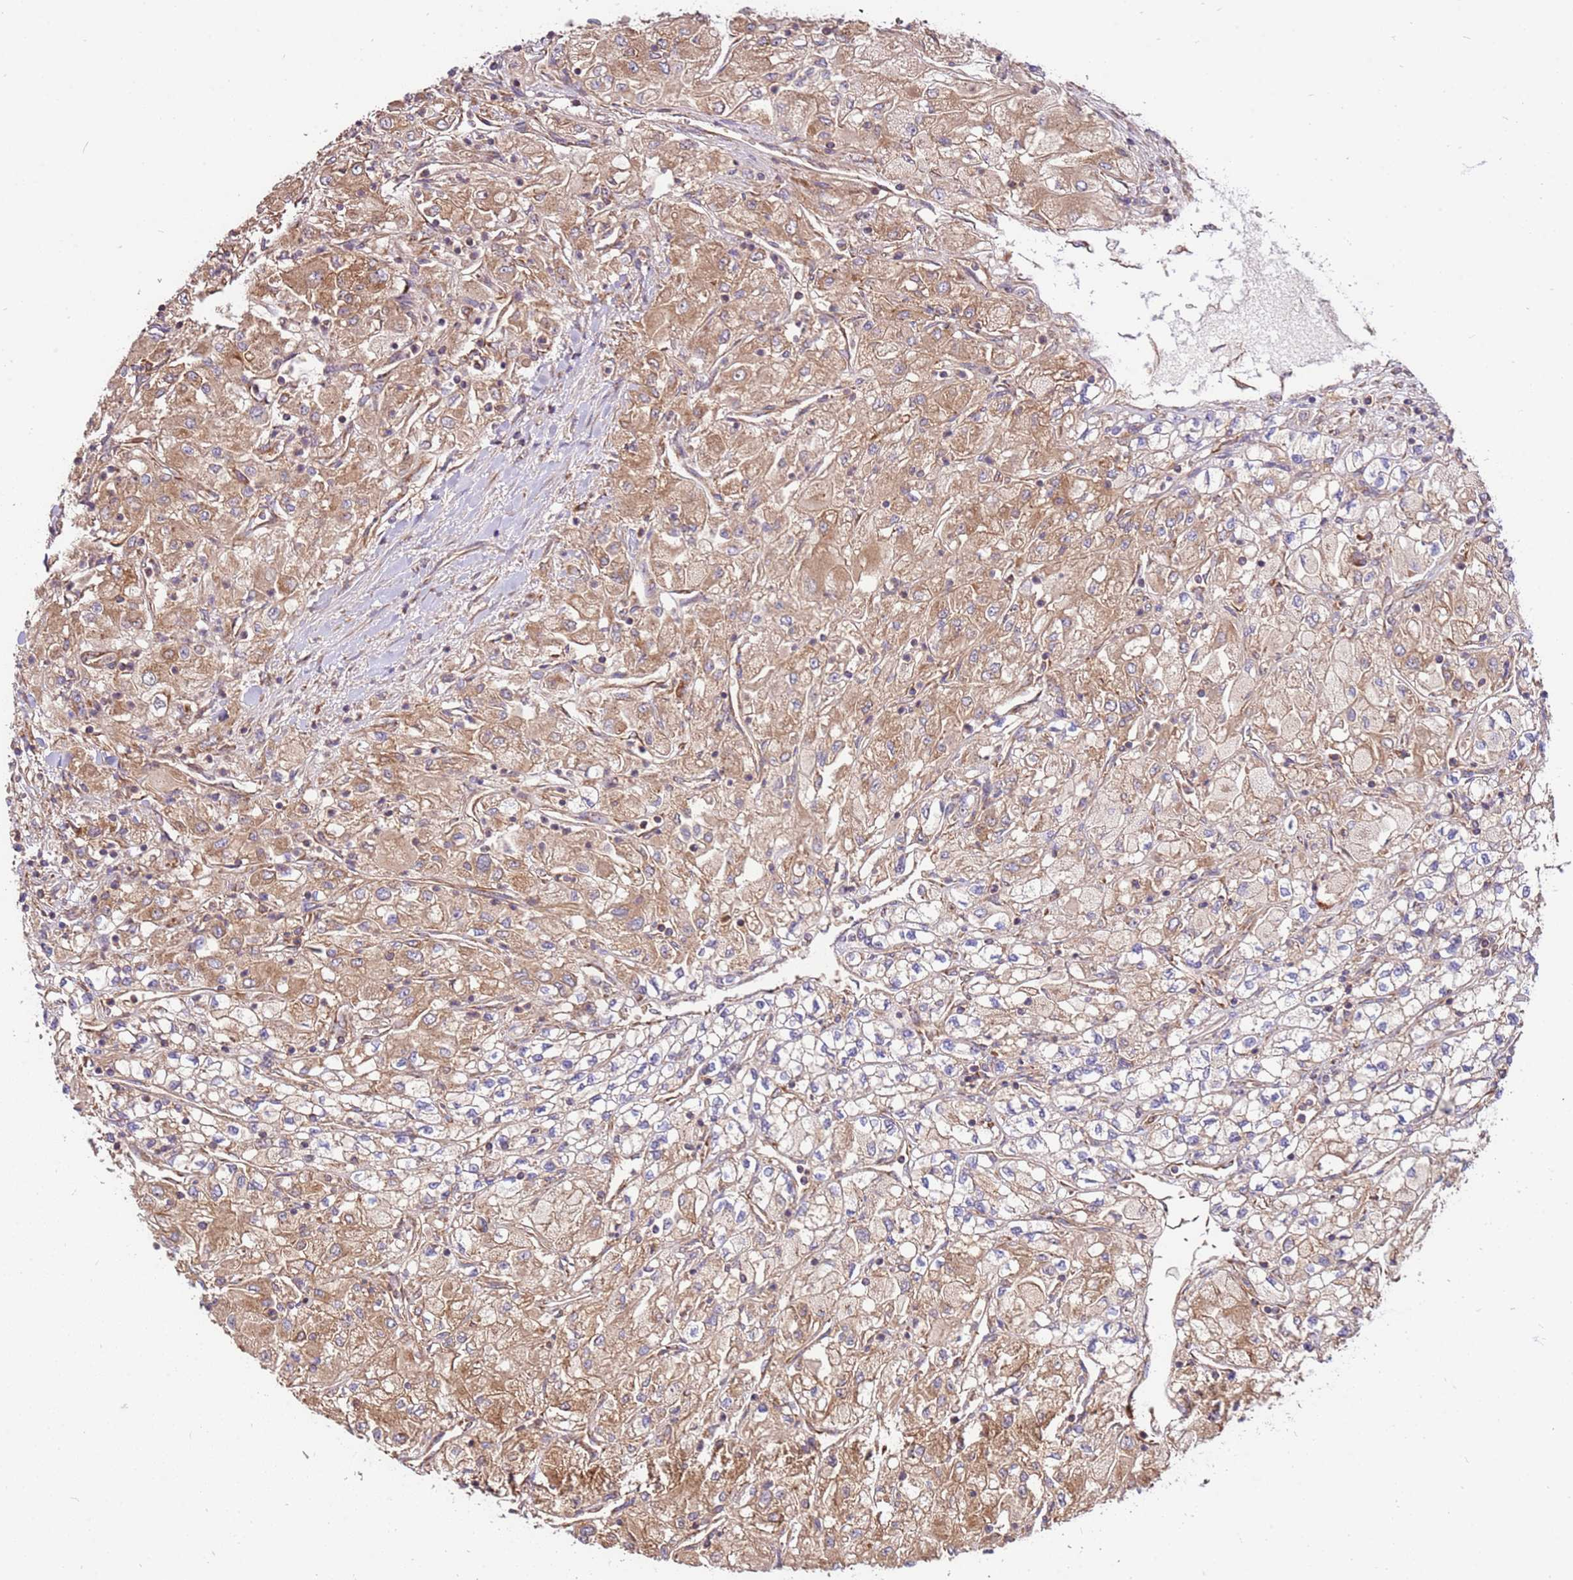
{"staining": {"intensity": "moderate", "quantity": ">75%", "location": "cytoplasmic/membranous"}, "tissue": "renal cancer", "cell_type": "Tumor cells", "image_type": "cancer", "snomed": [{"axis": "morphology", "description": "Adenocarcinoma, NOS"}, {"axis": "topography", "description": "Kidney"}], "caption": "A medium amount of moderate cytoplasmic/membranous expression is appreciated in approximately >75% of tumor cells in renal cancer tissue.", "gene": "SLC44A5", "patient": {"sex": "male", "age": 80}}